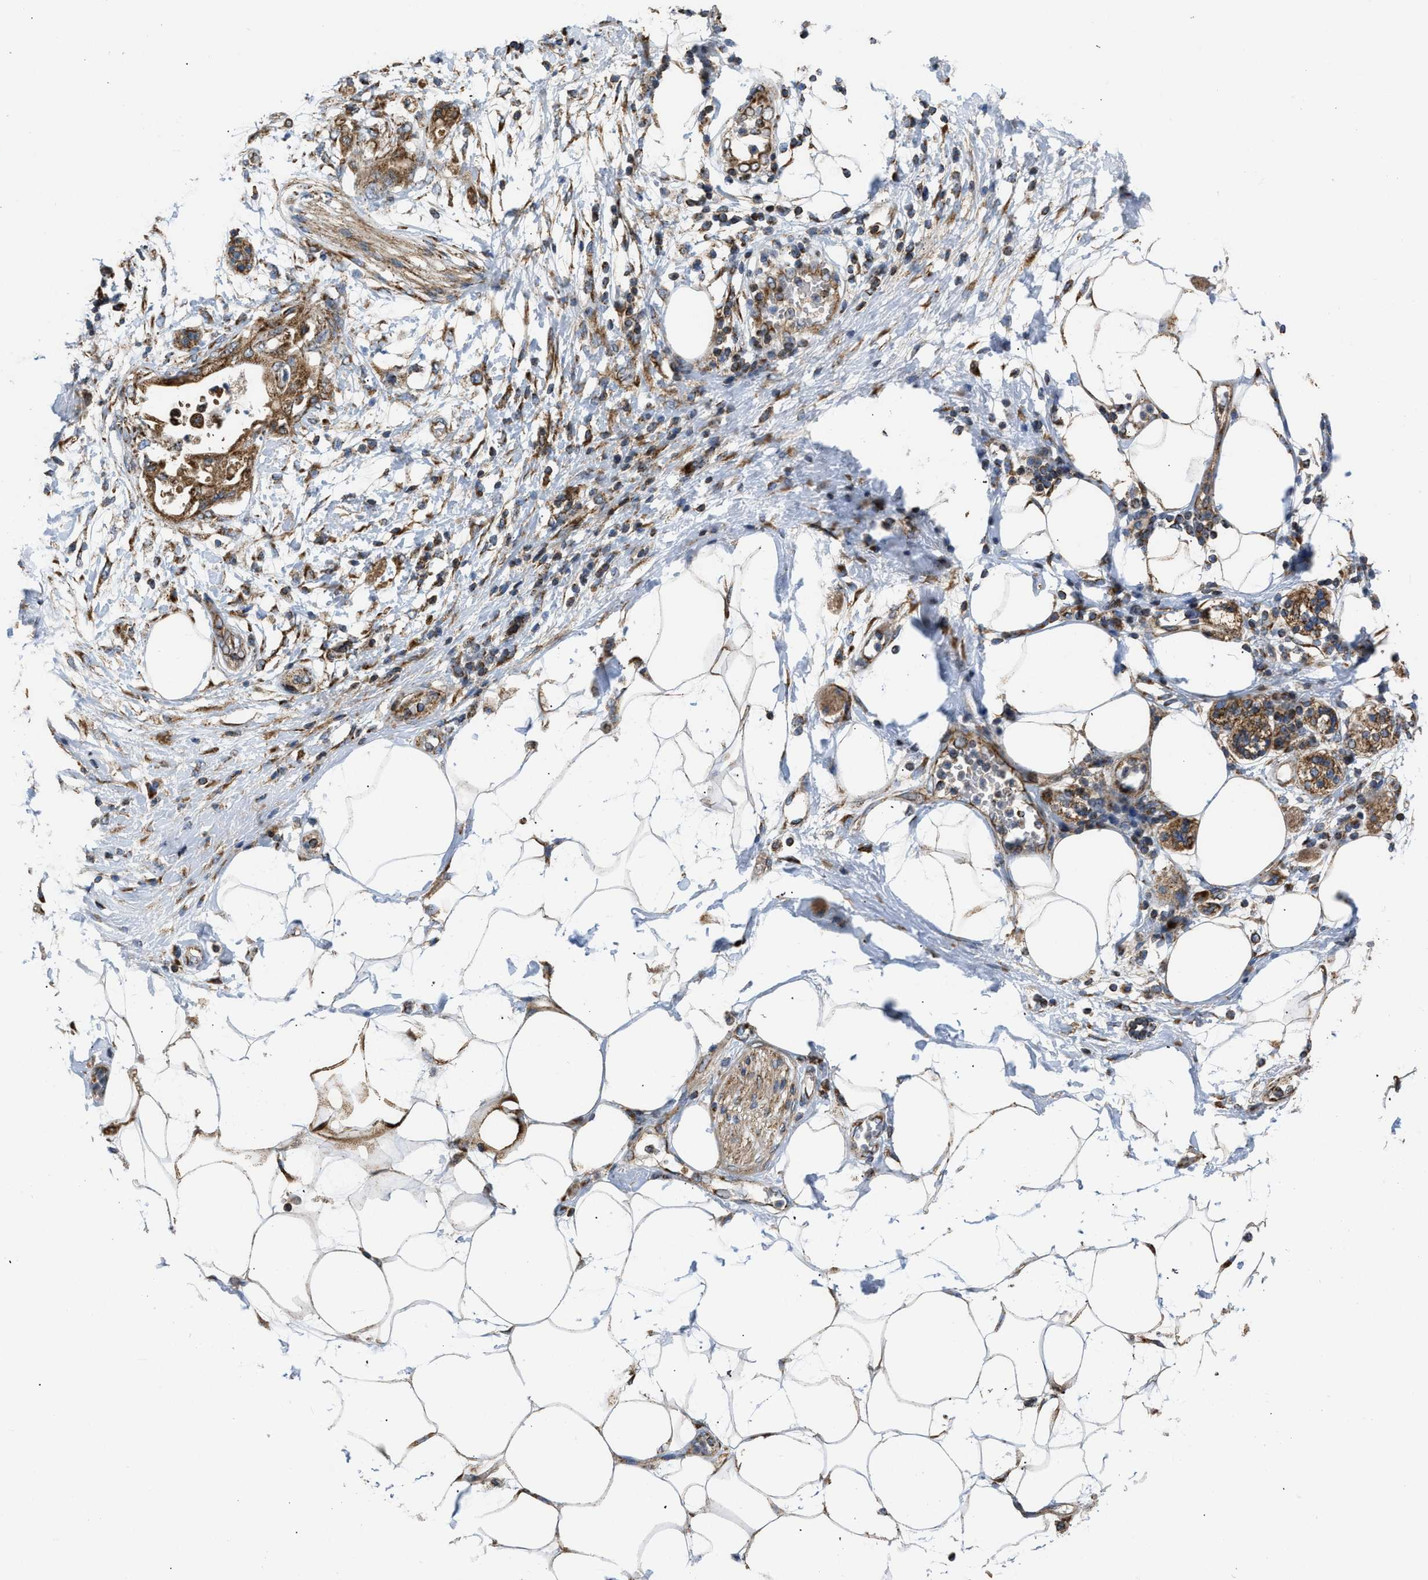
{"staining": {"intensity": "moderate", "quantity": ">75%", "location": "cytoplasmic/membranous"}, "tissue": "adipose tissue", "cell_type": "Adipocytes", "image_type": "normal", "snomed": [{"axis": "morphology", "description": "Normal tissue, NOS"}, {"axis": "morphology", "description": "Adenocarcinoma, NOS"}, {"axis": "topography", "description": "Duodenum"}, {"axis": "topography", "description": "Peripheral nerve tissue"}], "caption": "Brown immunohistochemical staining in normal human adipose tissue exhibits moderate cytoplasmic/membranous staining in about >75% of adipocytes.", "gene": "OPTN", "patient": {"sex": "female", "age": 60}}